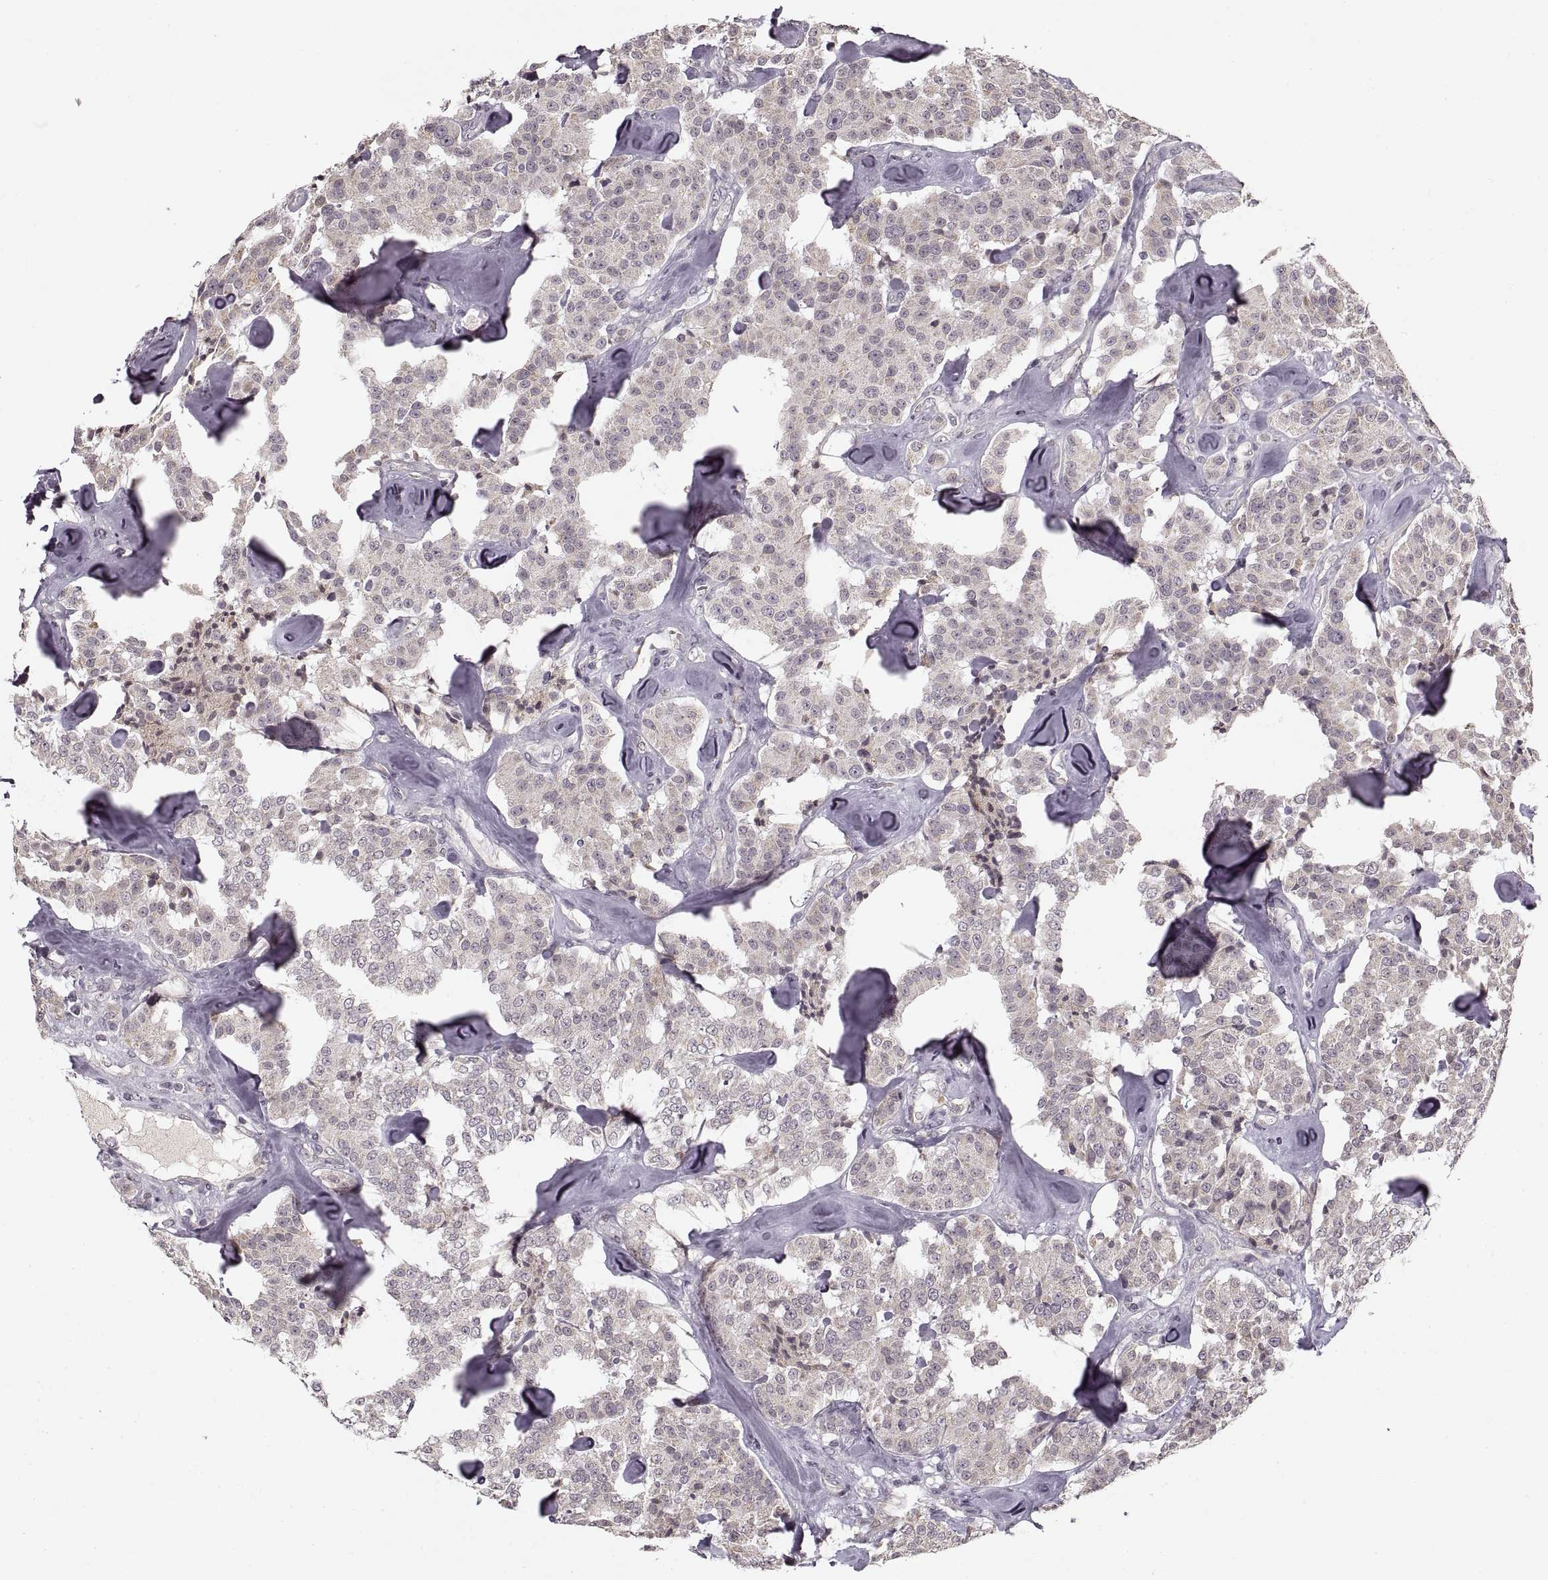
{"staining": {"intensity": "negative", "quantity": "none", "location": "none"}, "tissue": "carcinoid", "cell_type": "Tumor cells", "image_type": "cancer", "snomed": [{"axis": "morphology", "description": "Carcinoid, malignant, NOS"}, {"axis": "topography", "description": "Pancreas"}], "caption": "The photomicrograph exhibits no staining of tumor cells in carcinoid (malignant).", "gene": "ASIC3", "patient": {"sex": "male", "age": 41}}